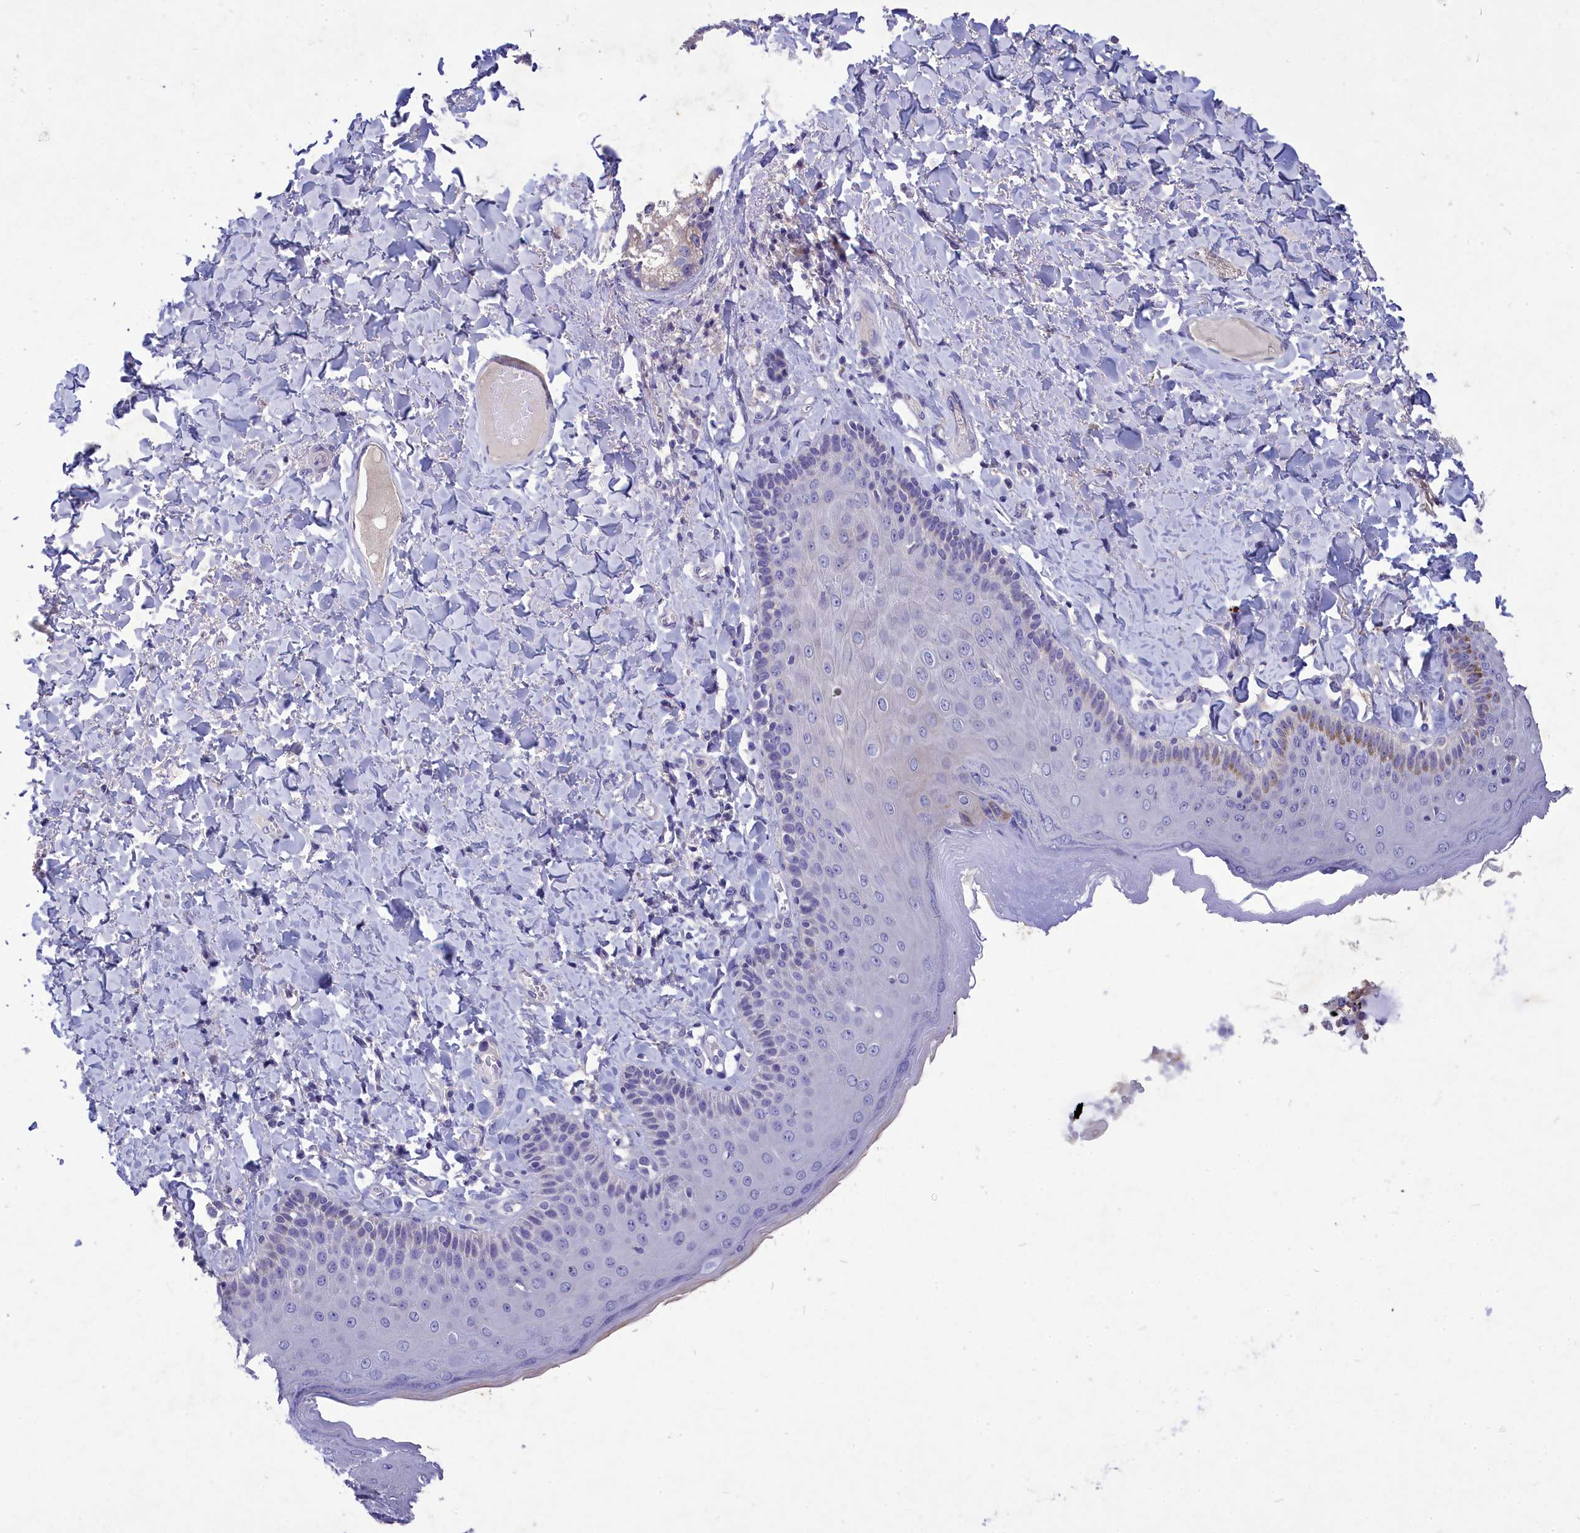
{"staining": {"intensity": "moderate", "quantity": "<25%", "location": "cytoplasmic/membranous"}, "tissue": "skin", "cell_type": "Epidermal cells", "image_type": "normal", "snomed": [{"axis": "morphology", "description": "Normal tissue, NOS"}, {"axis": "topography", "description": "Anal"}], "caption": "Immunohistochemistry (IHC) of normal skin displays low levels of moderate cytoplasmic/membranous staining in about <25% of epidermal cells.", "gene": "DEFB119", "patient": {"sex": "male", "age": 69}}